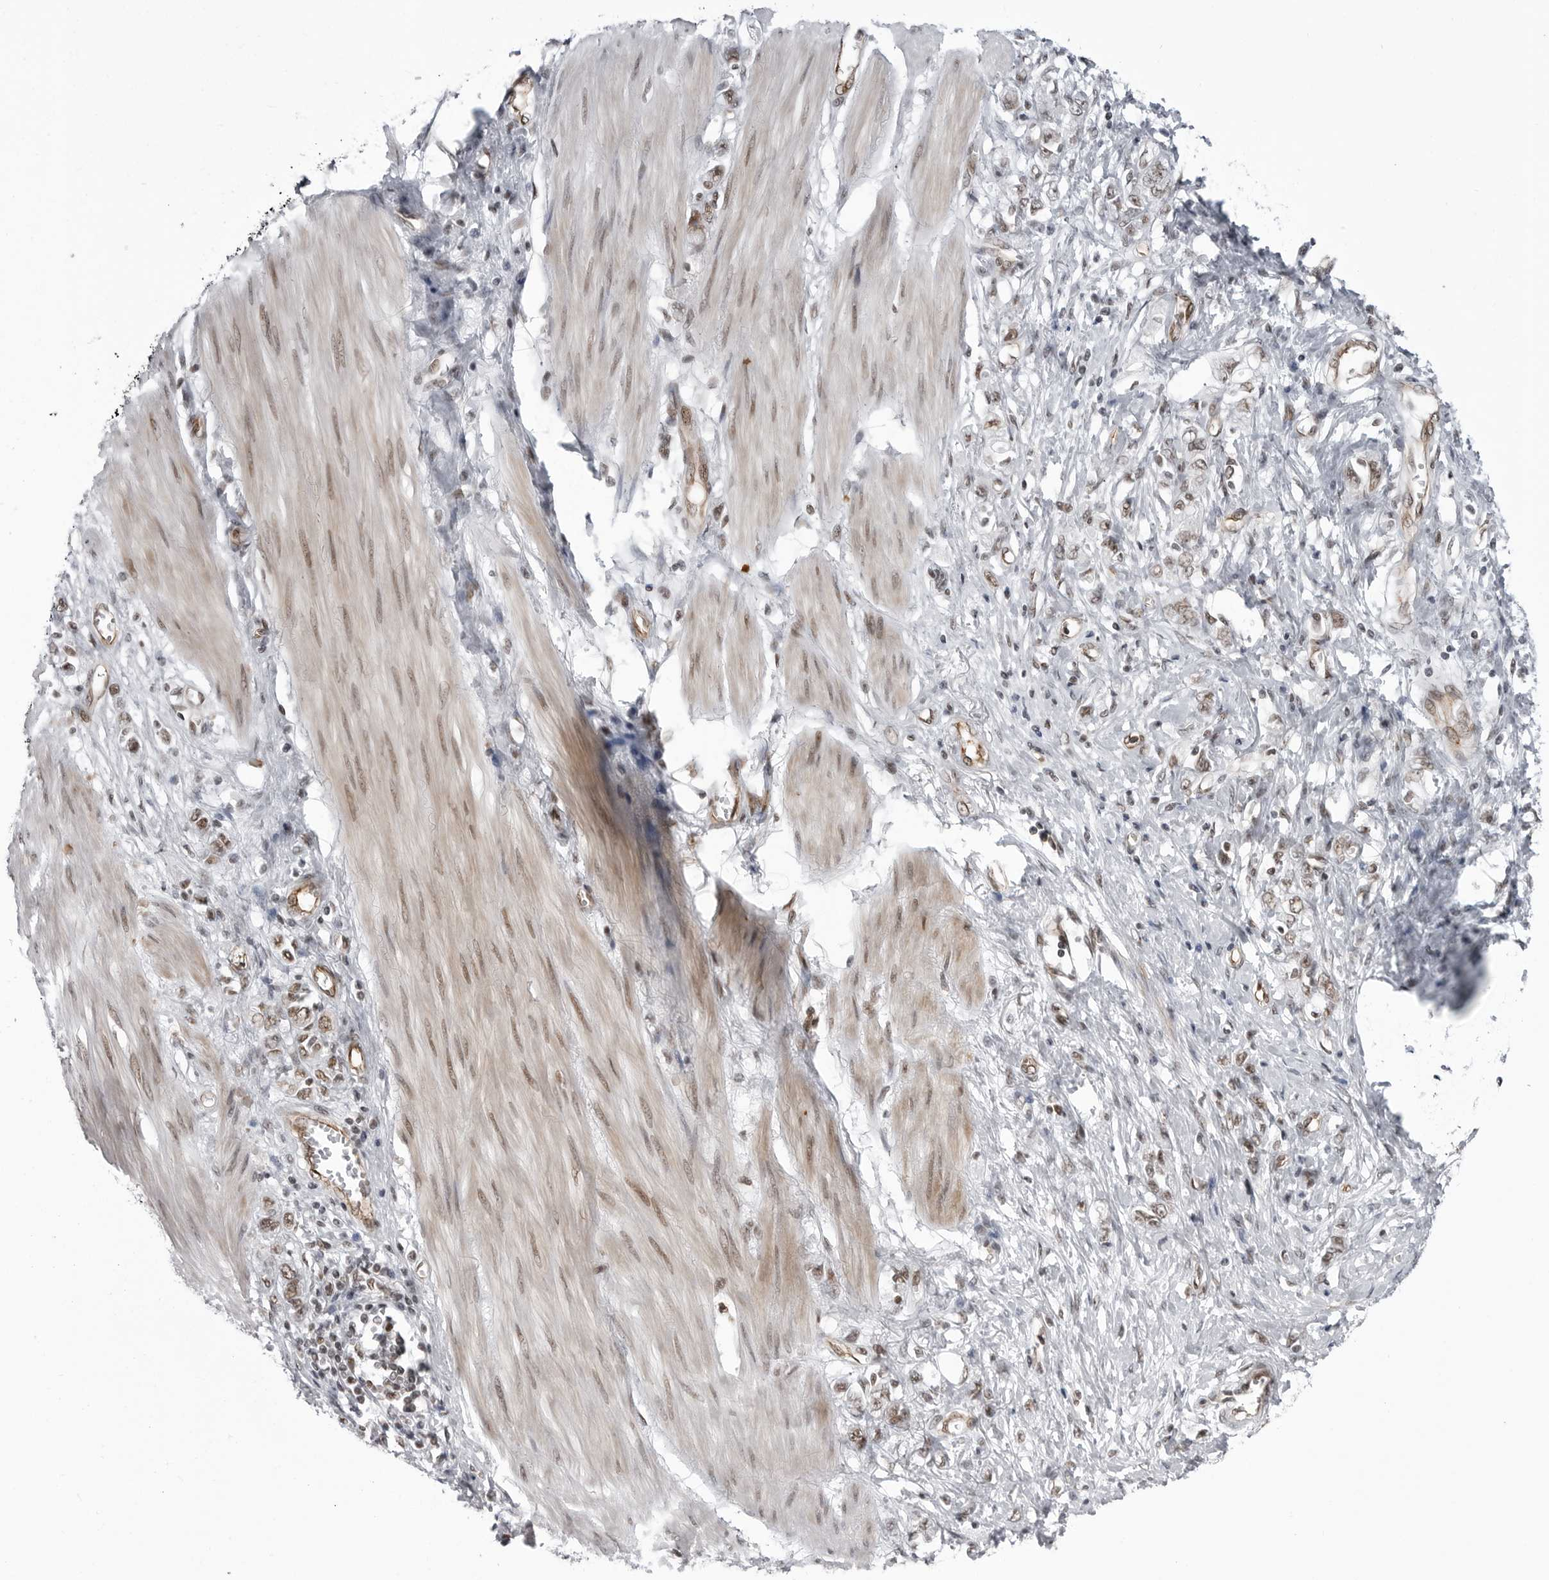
{"staining": {"intensity": "weak", "quantity": "25%-75%", "location": "nuclear"}, "tissue": "stomach cancer", "cell_type": "Tumor cells", "image_type": "cancer", "snomed": [{"axis": "morphology", "description": "Adenocarcinoma, NOS"}, {"axis": "topography", "description": "Stomach"}], "caption": "Adenocarcinoma (stomach) tissue shows weak nuclear positivity in approximately 25%-75% of tumor cells The staining was performed using DAB to visualize the protein expression in brown, while the nuclei were stained in blue with hematoxylin (Magnification: 20x).", "gene": "RNF26", "patient": {"sex": "female", "age": 76}}